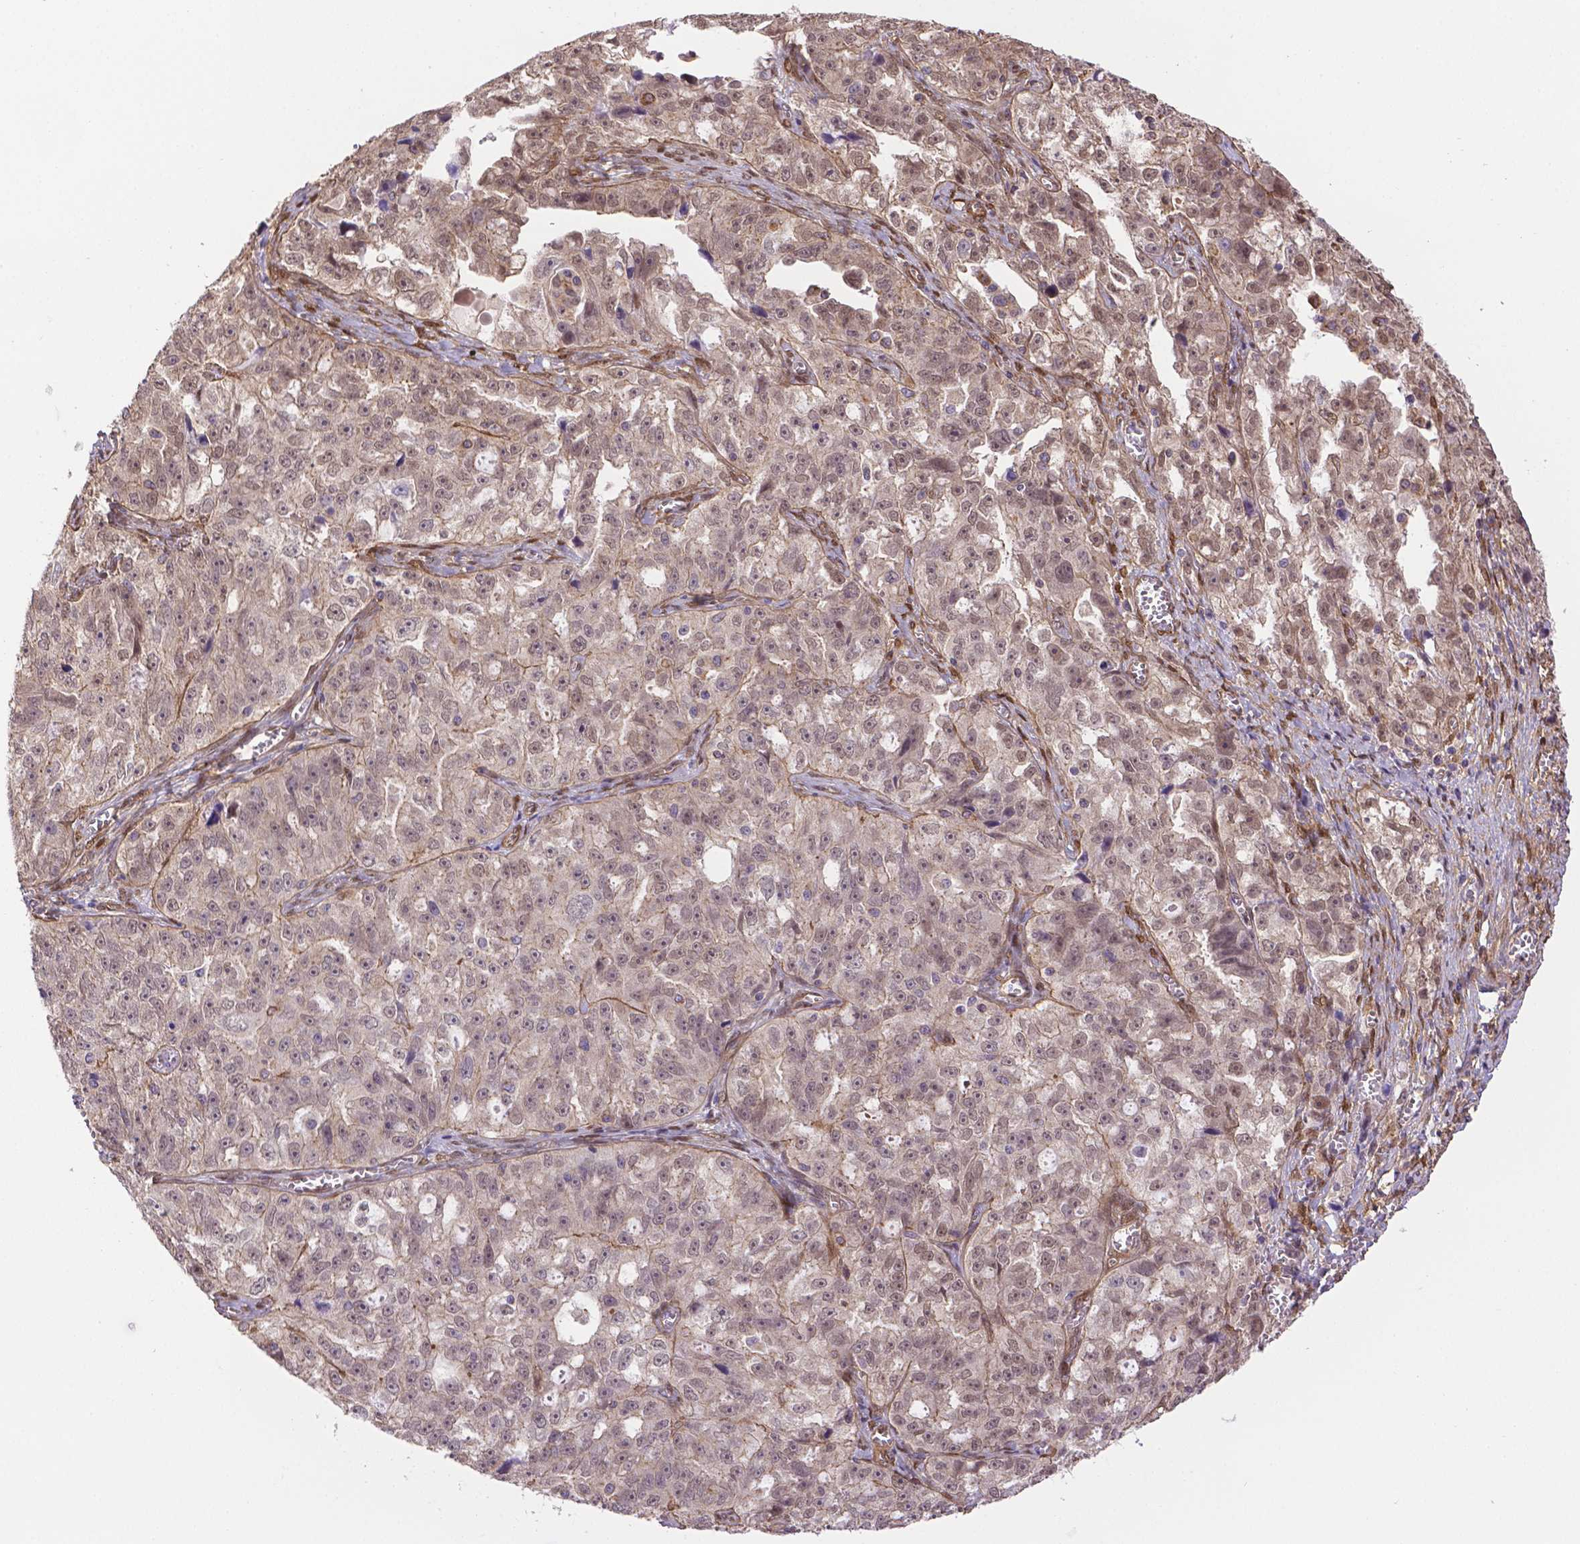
{"staining": {"intensity": "negative", "quantity": "none", "location": "none"}, "tissue": "ovarian cancer", "cell_type": "Tumor cells", "image_type": "cancer", "snomed": [{"axis": "morphology", "description": "Cystadenocarcinoma, serous, NOS"}, {"axis": "topography", "description": "Ovary"}], "caption": "Immunohistochemical staining of ovarian cancer demonstrates no significant expression in tumor cells. Nuclei are stained in blue.", "gene": "YAP1", "patient": {"sex": "female", "age": 51}}